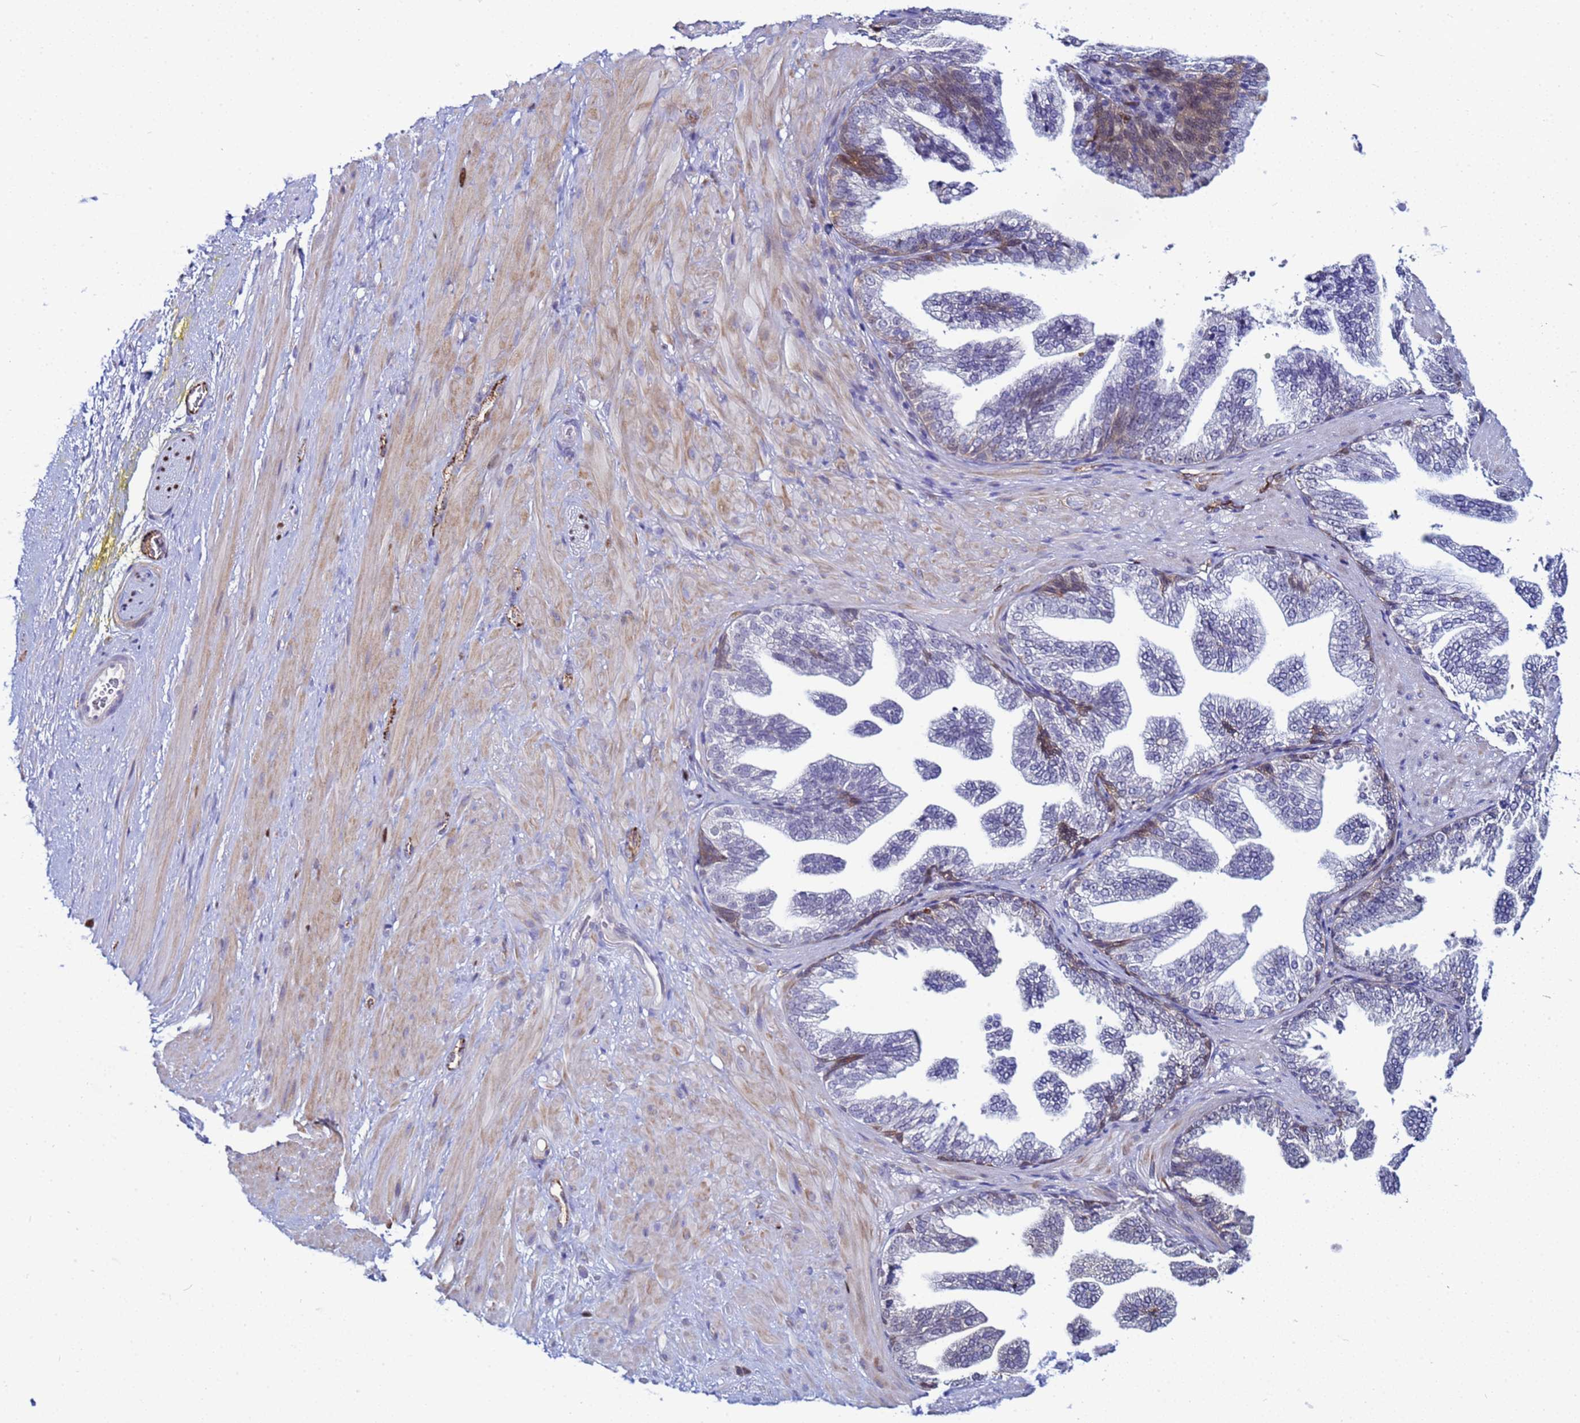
{"staining": {"intensity": "negative", "quantity": "none", "location": "none"}, "tissue": "adipose tissue", "cell_type": "Adipocytes", "image_type": "normal", "snomed": [{"axis": "morphology", "description": "Normal tissue, NOS"}, {"axis": "morphology", "description": "Adenocarcinoma, Low grade"}, {"axis": "topography", "description": "Prostate"}, {"axis": "topography", "description": "Peripheral nerve tissue"}], "caption": "Benign adipose tissue was stained to show a protein in brown. There is no significant staining in adipocytes. Brightfield microscopy of immunohistochemistry stained with DAB (3,3'-diaminobenzidine) (brown) and hematoxylin (blue), captured at high magnification.", "gene": "SLC25A37", "patient": {"sex": "male", "age": 63}}